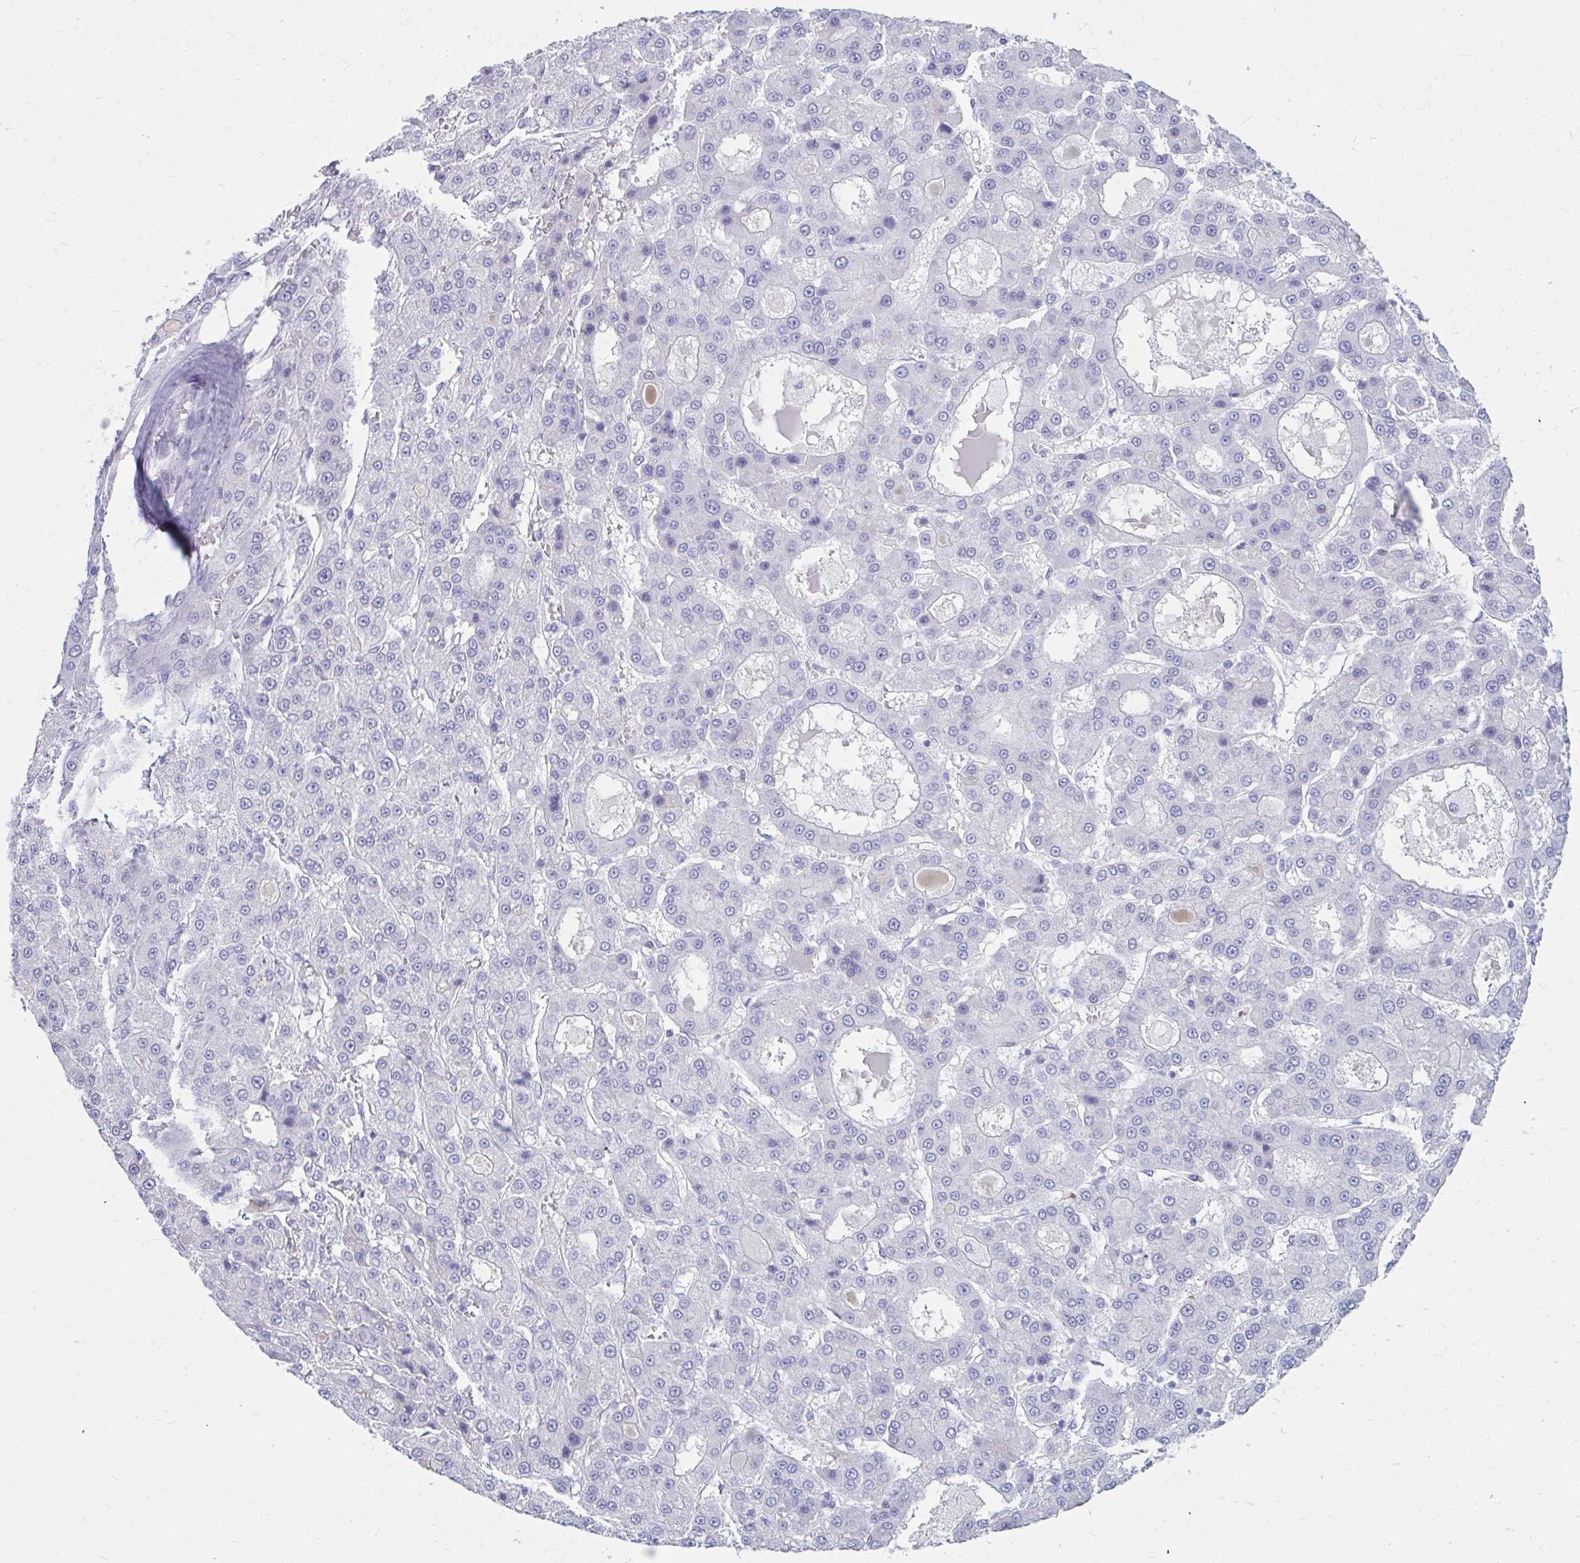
{"staining": {"intensity": "negative", "quantity": "none", "location": "none"}, "tissue": "liver cancer", "cell_type": "Tumor cells", "image_type": "cancer", "snomed": [{"axis": "morphology", "description": "Carcinoma, Hepatocellular, NOS"}, {"axis": "topography", "description": "Liver"}], "caption": "Immunohistochemistry (IHC) of human liver cancer shows no expression in tumor cells.", "gene": "IGSF5", "patient": {"sex": "male", "age": 70}}